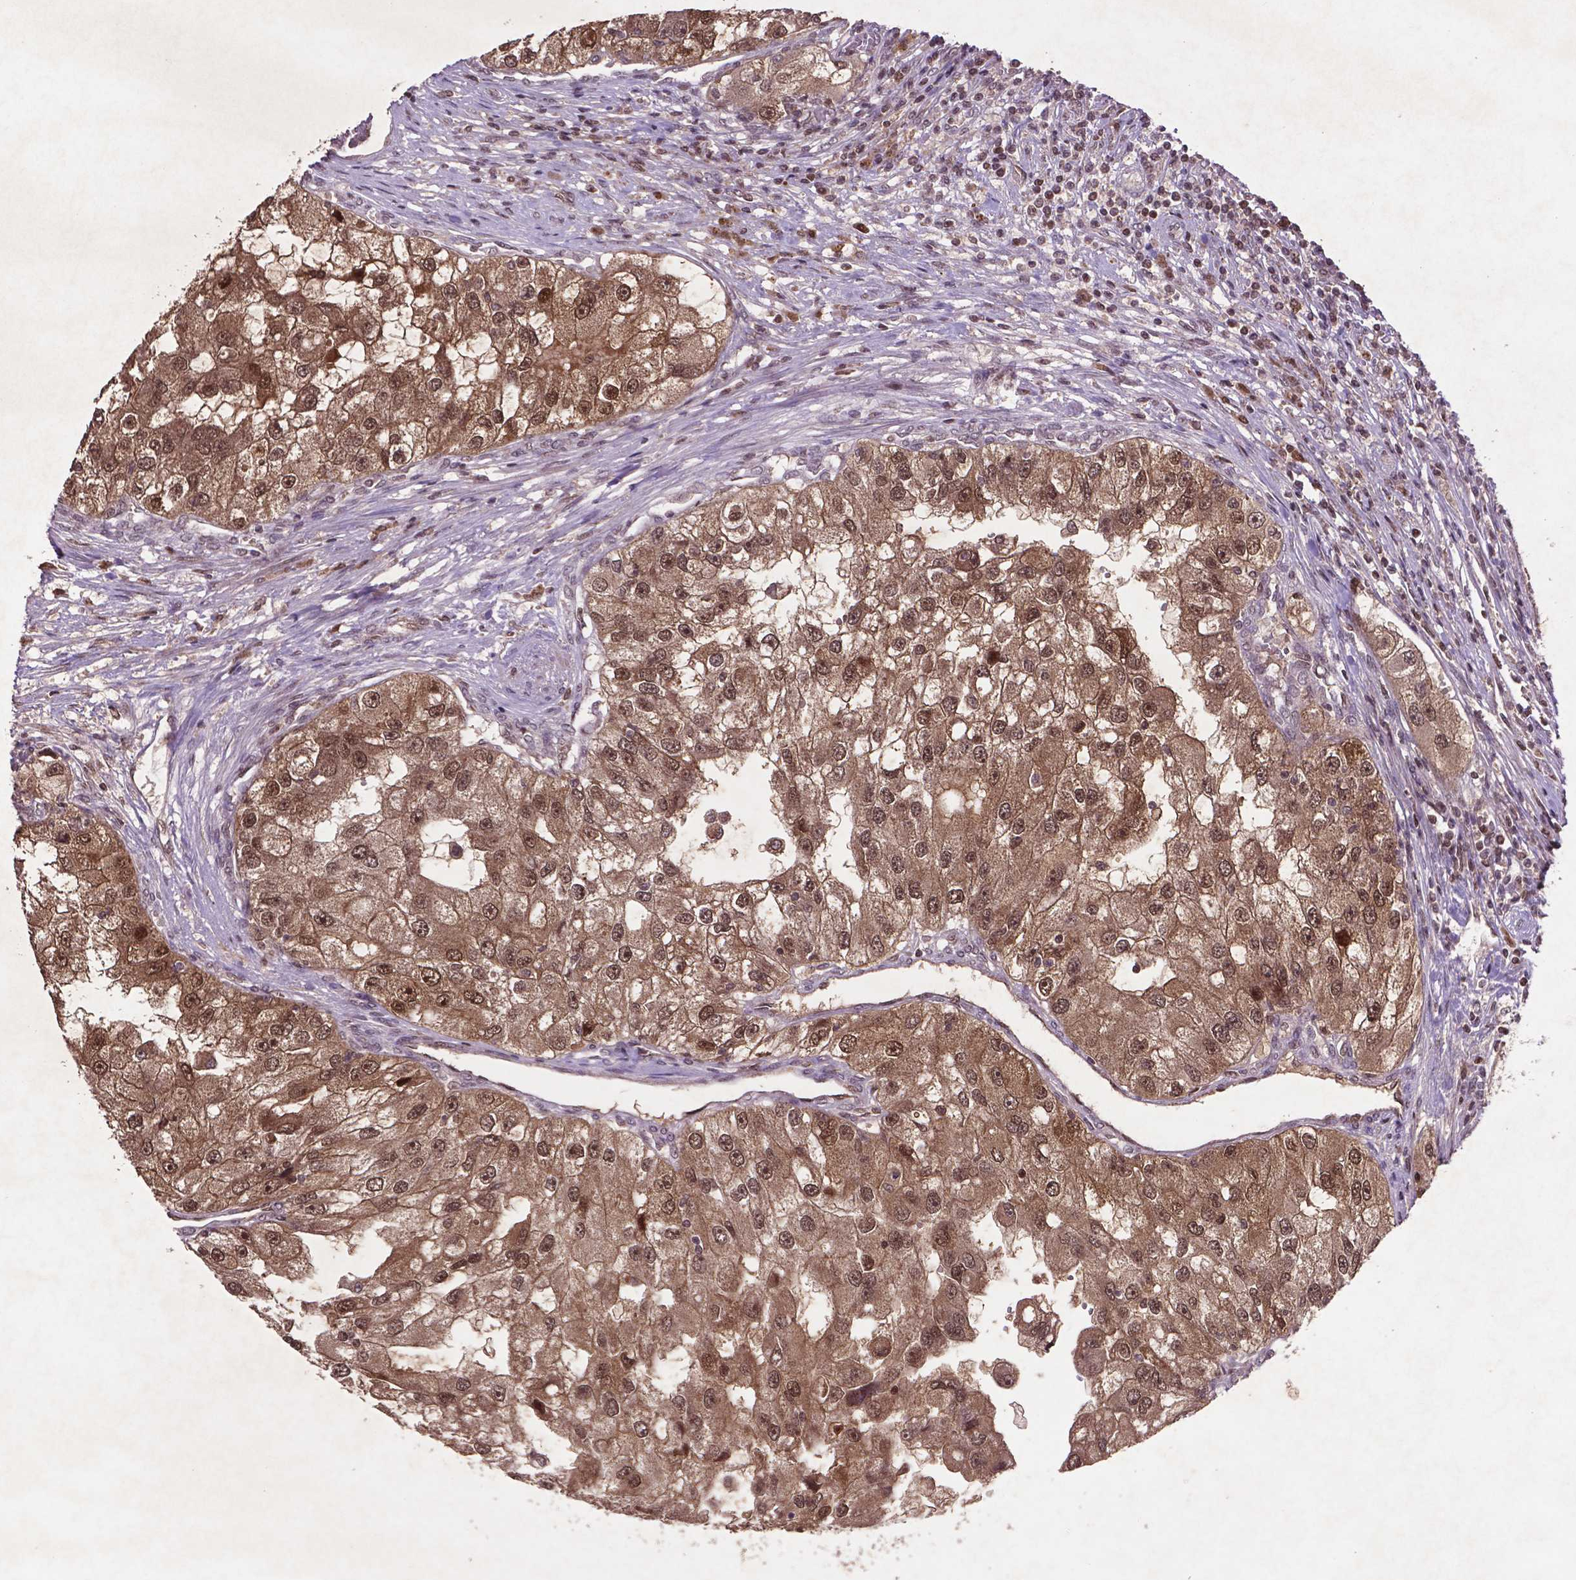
{"staining": {"intensity": "moderate", "quantity": ">75%", "location": "cytoplasmic/membranous,nuclear"}, "tissue": "renal cancer", "cell_type": "Tumor cells", "image_type": "cancer", "snomed": [{"axis": "morphology", "description": "Adenocarcinoma, NOS"}, {"axis": "topography", "description": "Kidney"}], "caption": "Protein analysis of renal adenocarcinoma tissue demonstrates moderate cytoplasmic/membranous and nuclear positivity in approximately >75% of tumor cells.", "gene": "GLRX", "patient": {"sex": "male", "age": 63}}